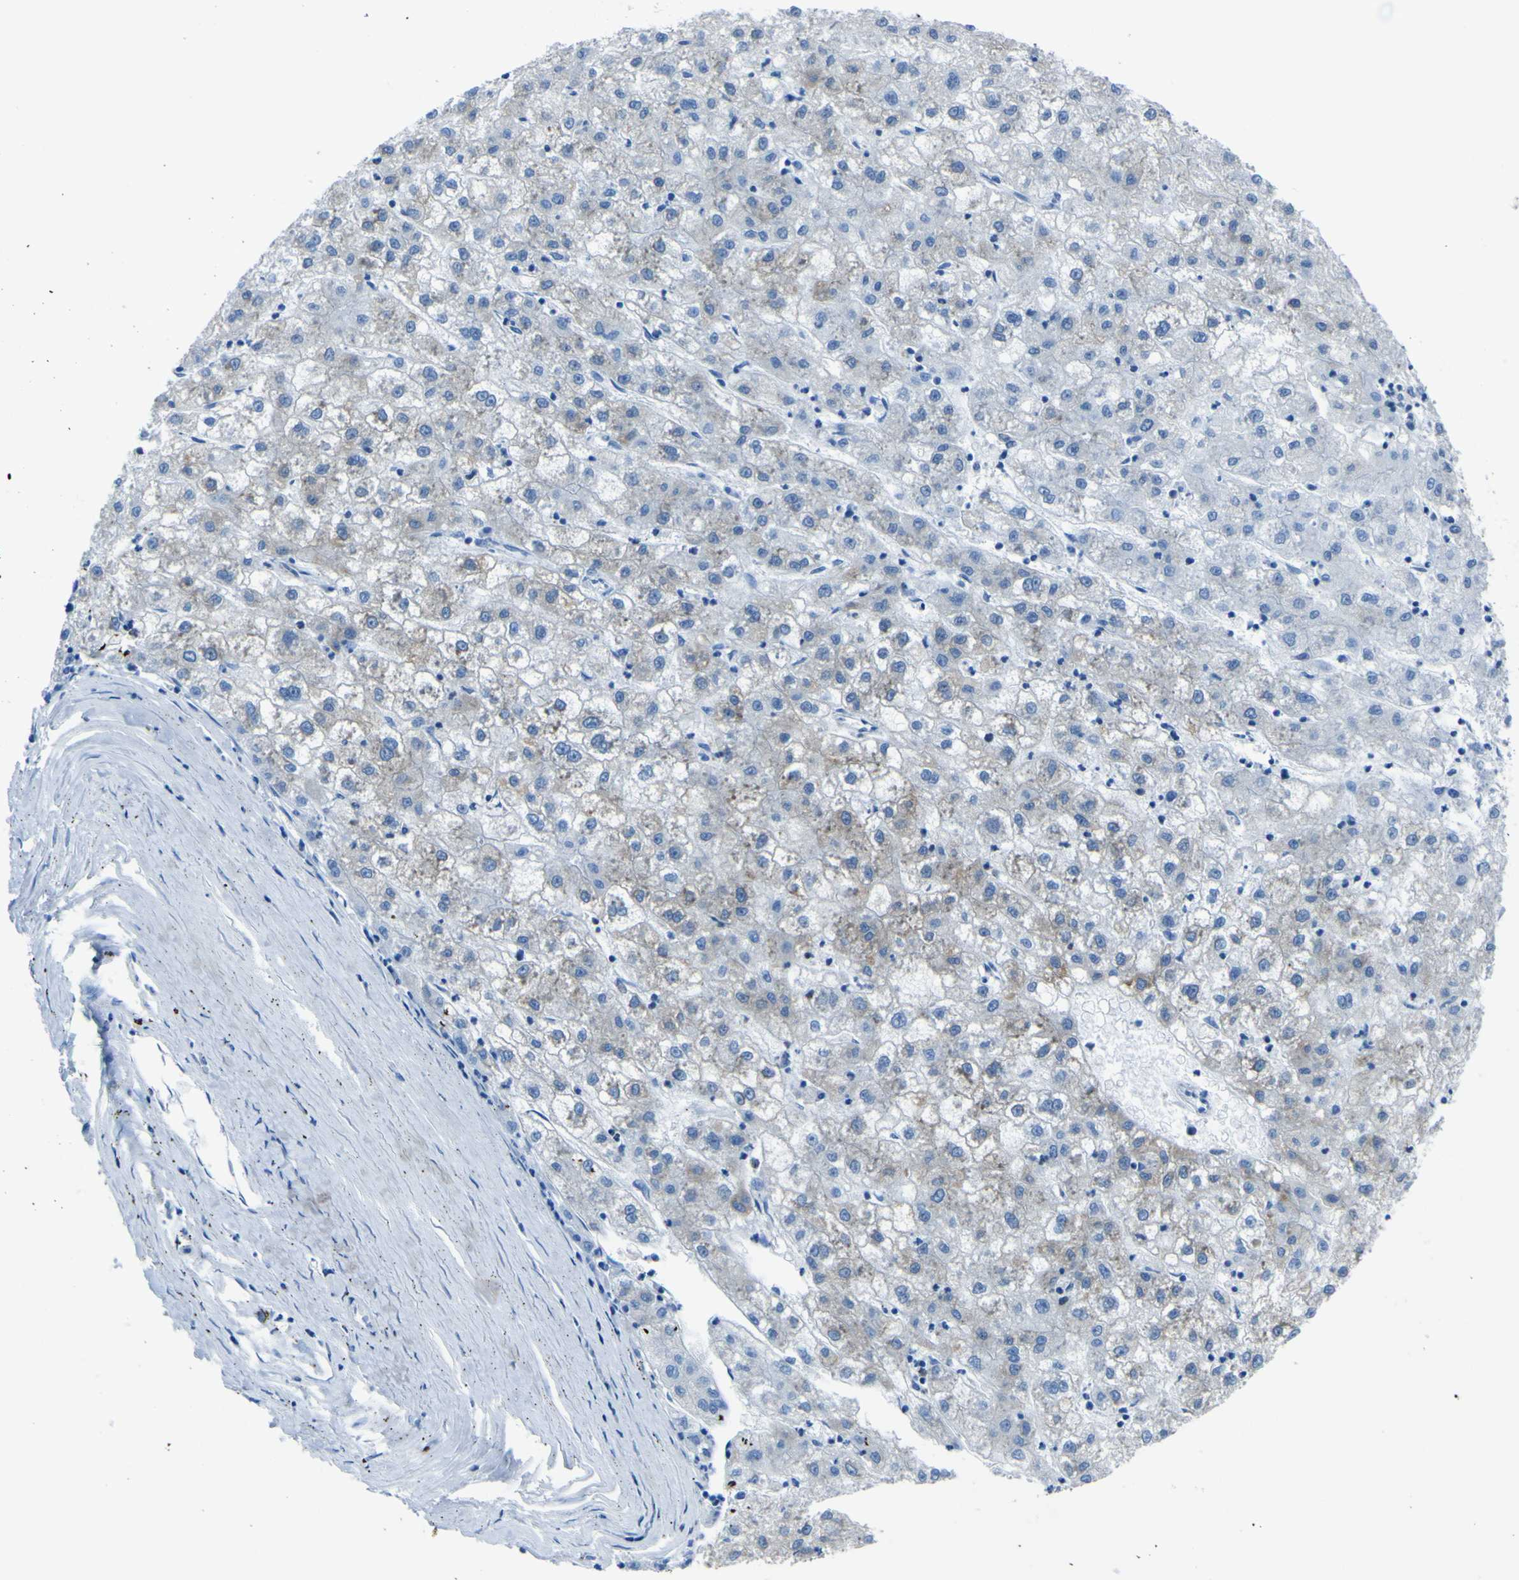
{"staining": {"intensity": "moderate", "quantity": "<25%", "location": "cytoplasmic/membranous"}, "tissue": "liver cancer", "cell_type": "Tumor cells", "image_type": "cancer", "snomed": [{"axis": "morphology", "description": "Carcinoma, Hepatocellular, NOS"}, {"axis": "topography", "description": "Liver"}], "caption": "Liver hepatocellular carcinoma stained with DAB immunohistochemistry (IHC) shows low levels of moderate cytoplasmic/membranous expression in approximately <25% of tumor cells.", "gene": "STIM1", "patient": {"sex": "male", "age": 72}}